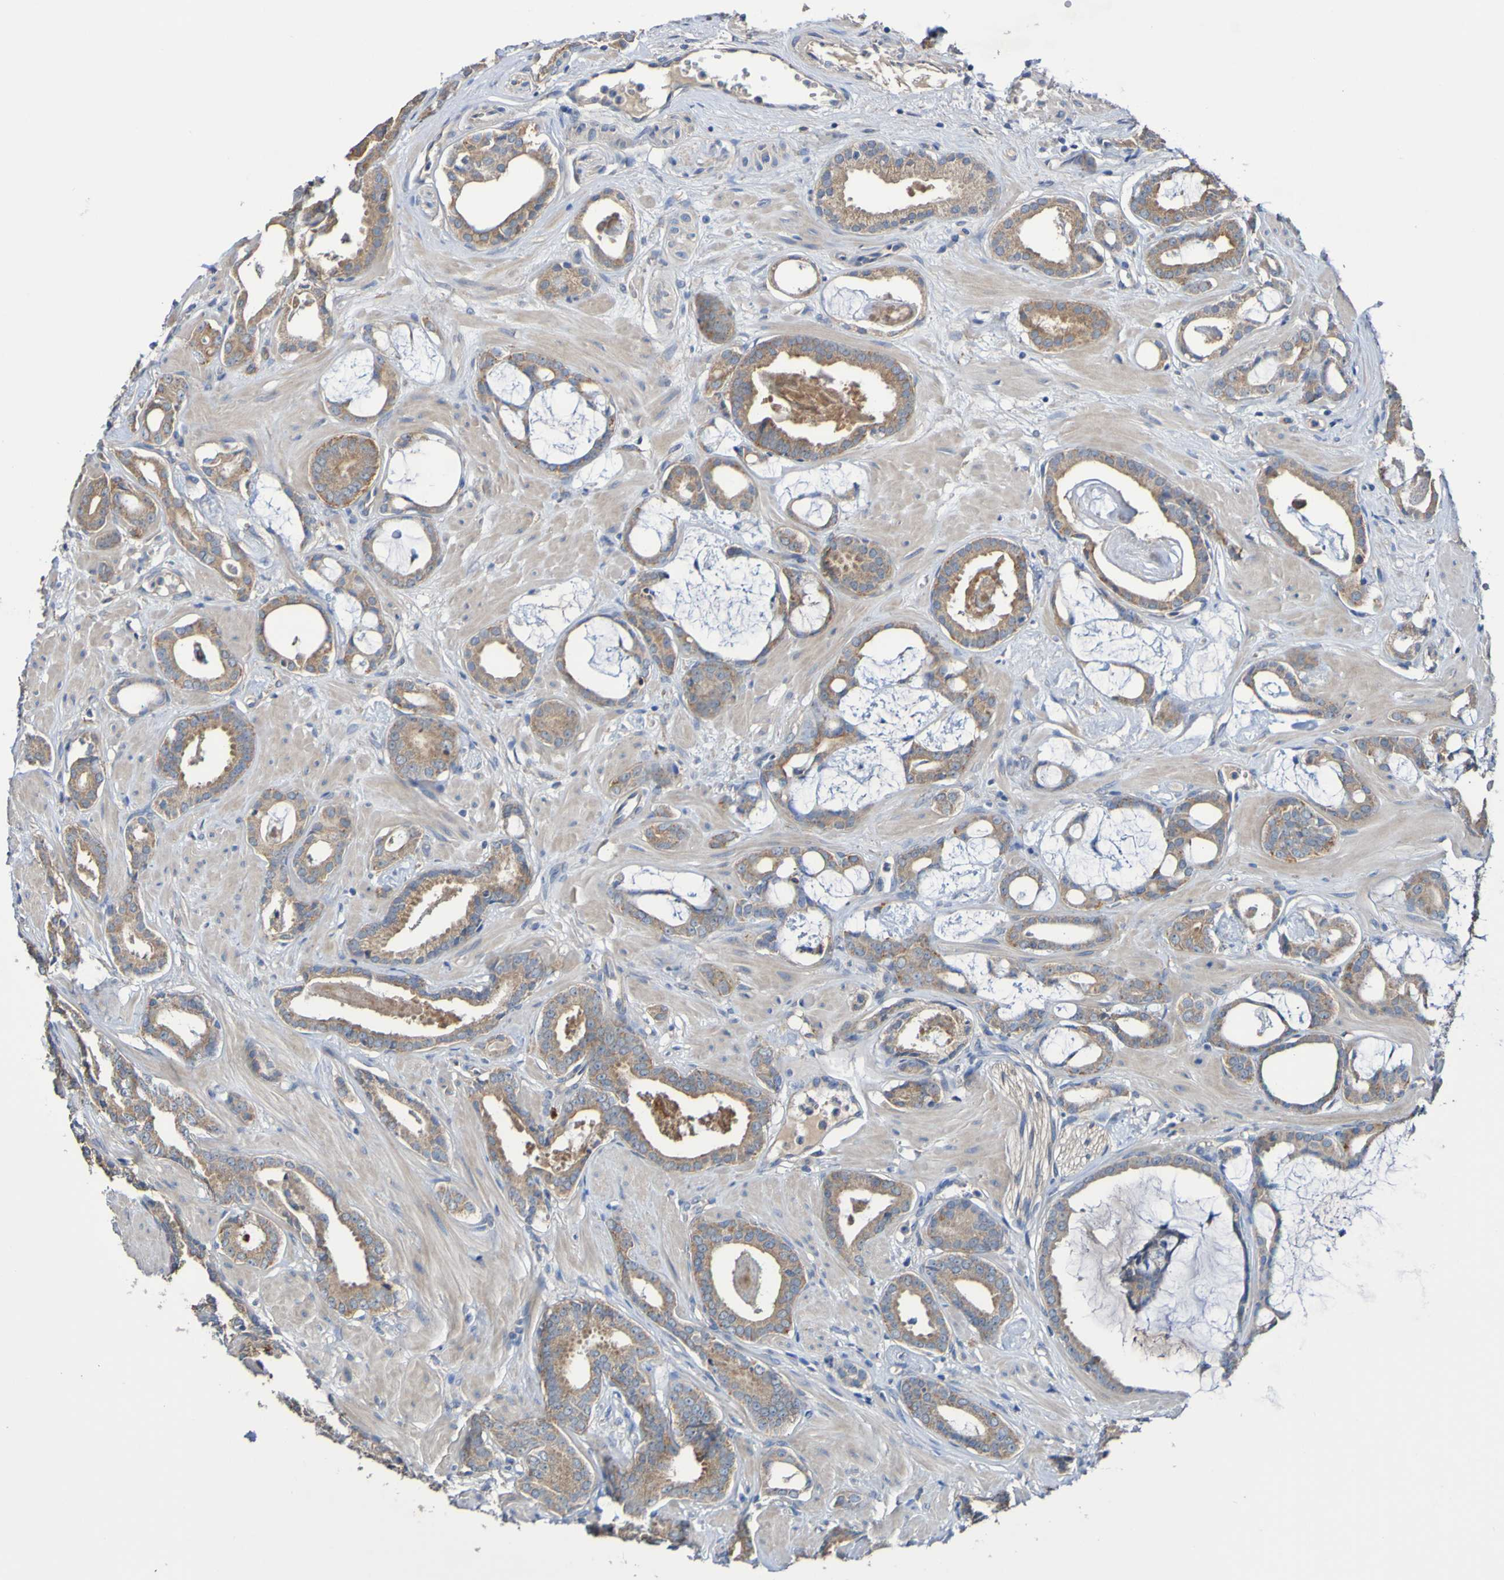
{"staining": {"intensity": "moderate", "quantity": ">75%", "location": "cytoplasmic/membranous"}, "tissue": "prostate cancer", "cell_type": "Tumor cells", "image_type": "cancer", "snomed": [{"axis": "morphology", "description": "Adenocarcinoma, Low grade"}, {"axis": "topography", "description": "Prostate"}], "caption": "Prostate cancer (adenocarcinoma (low-grade)) stained with IHC shows moderate cytoplasmic/membranous staining in approximately >75% of tumor cells.", "gene": "PHYH", "patient": {"sex": "male", "age": 53}}